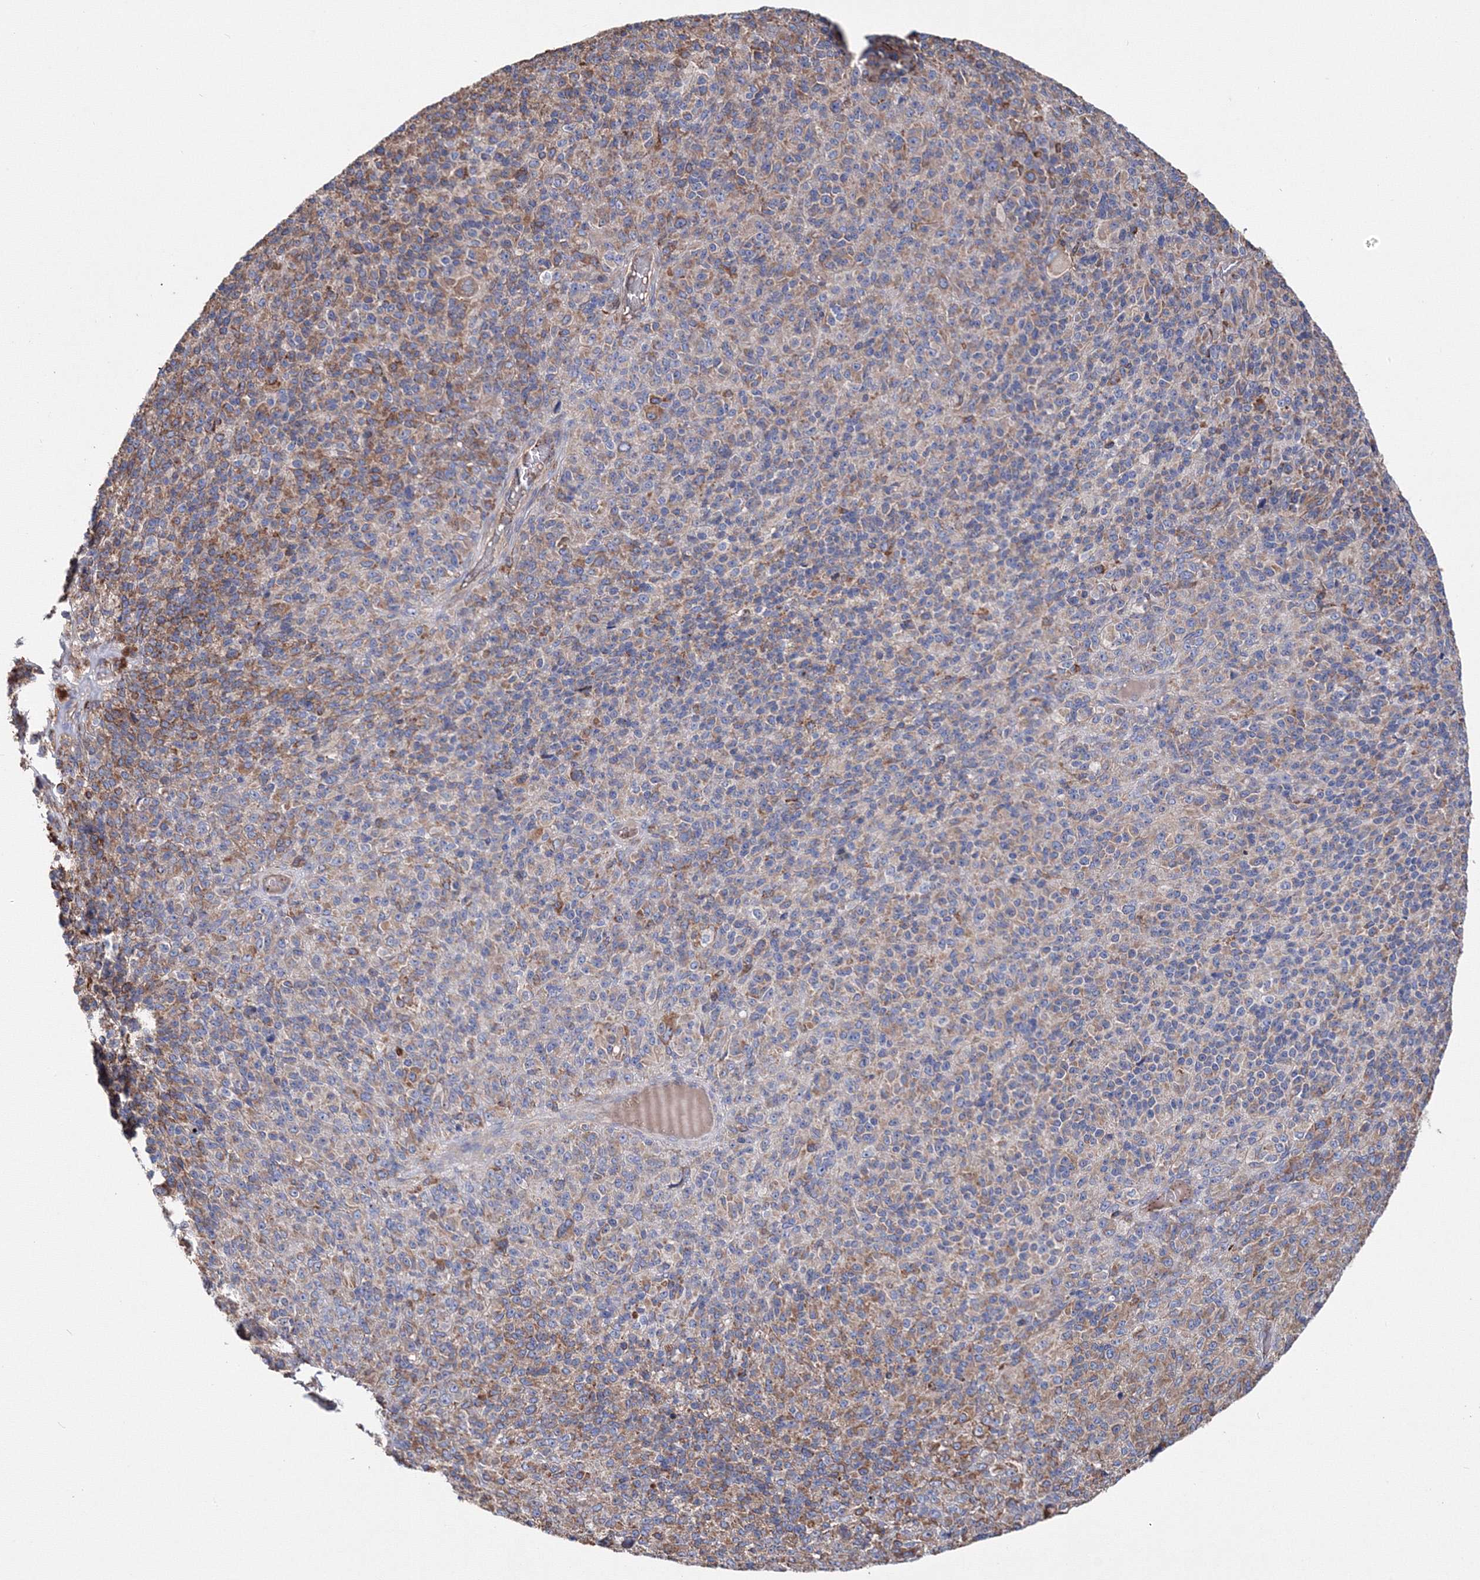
{"staining": {"intensity": "moderate", "quantity": "25%-75%", "location": "cytoplasmic/membranous"}, "tissue": "melanoma", "cell_type": "Tumor cells", "image_type": "cancer", "snomed": [{"axis": "morphology", "description": "Malignant melanoma, Metastatic site"}, {"axis": "topography", "description": "Brain"}], "caption": "IHC (DAB) staining of human malignant melanoma (metastatic site) exhibits moderate cytoplasmic/membranous protein staining in approximately 25%-75% of tumor cells.", "gene": "VPS8", "patient": {"sex": "female", "age": 56}}